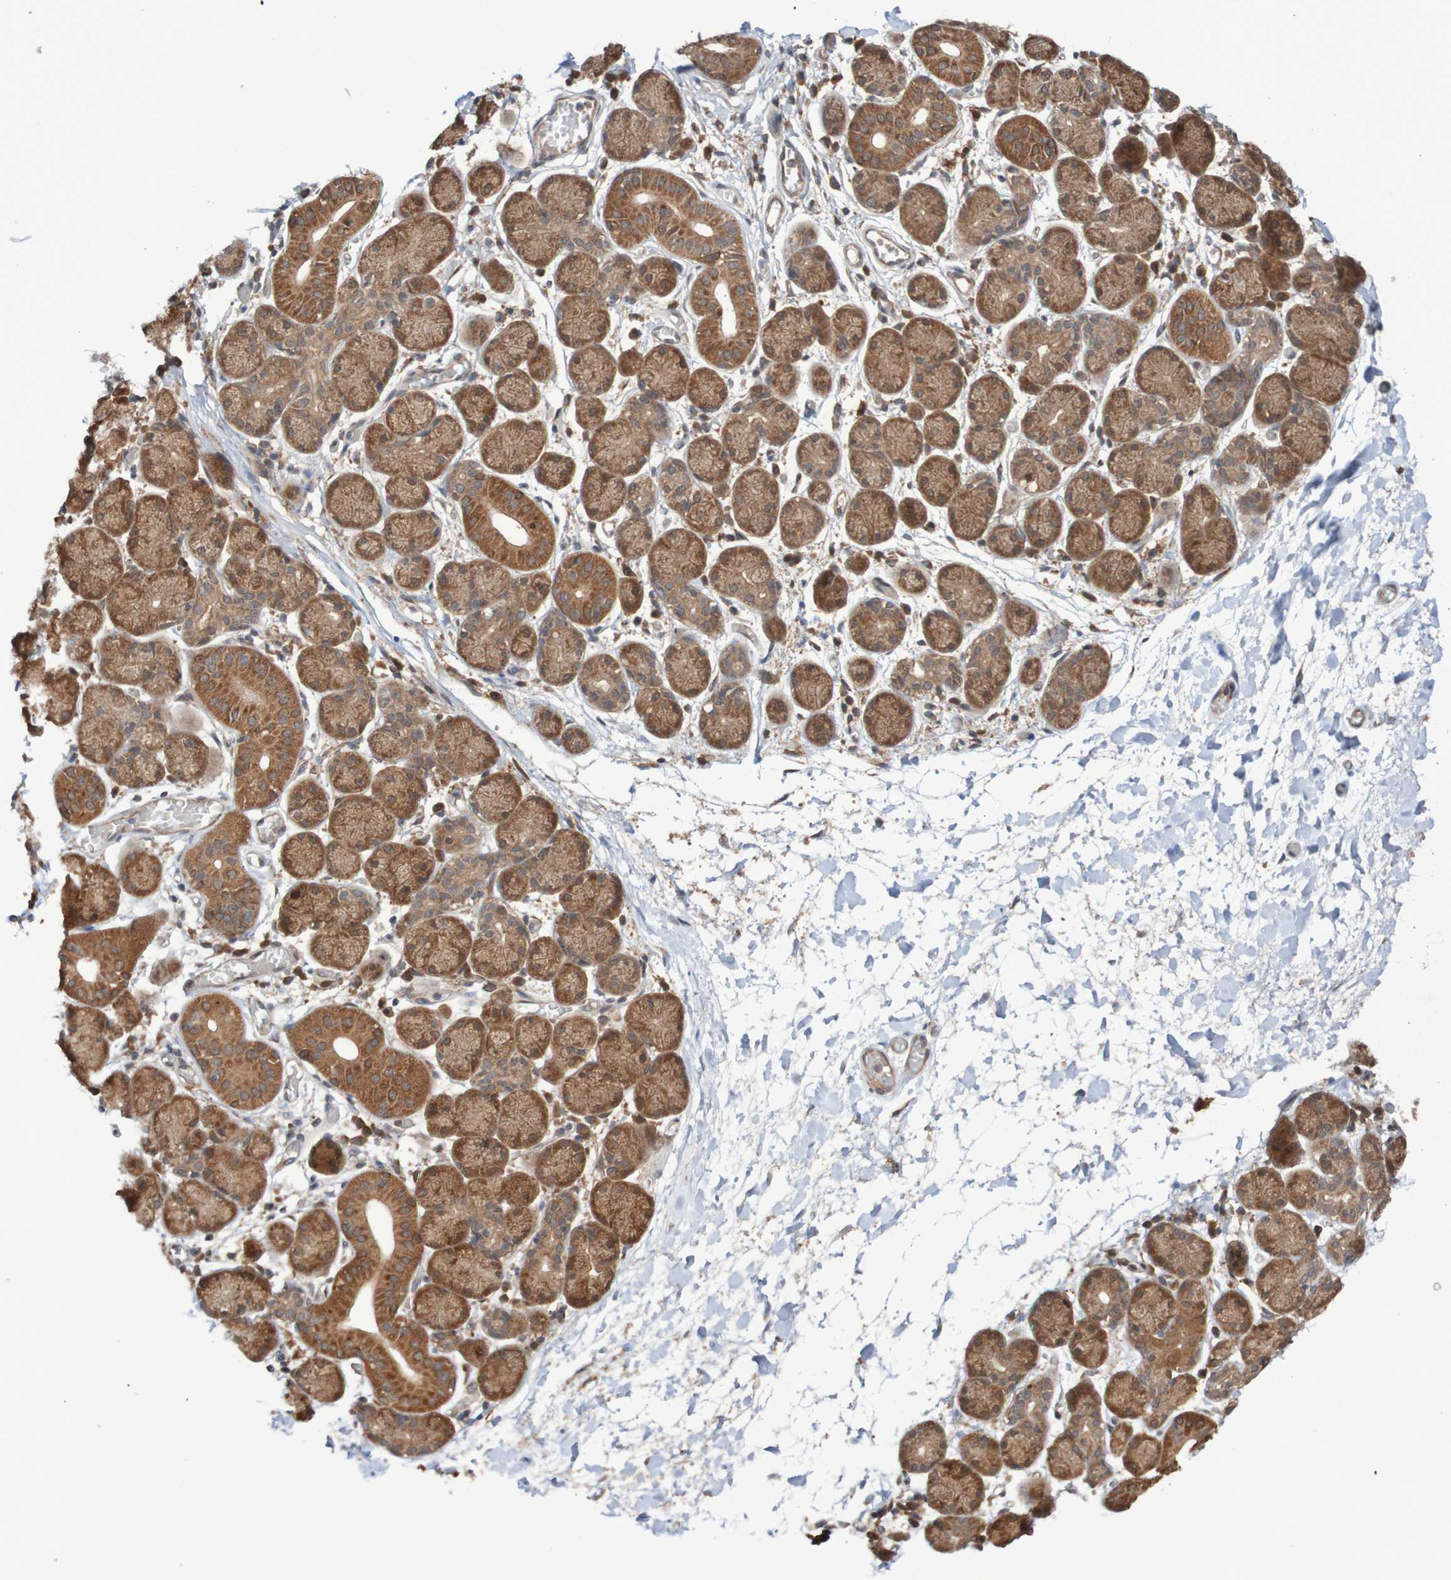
{"staining": {"intensity": "moderate", "quantity": ">75%", "location": "cytoplasmic/membranous"}, "tissue": "salivary gland", "cell_type": "Glandular cells", "image_type": "normal", "snomed": [{"axis": "morphology", "description": "Normal tissue, NOS"}, {"axis": "topography", "description": "Salivary gland"}], "caption": "Immunohistochemistry (IHC) (DAB) staining of normal salivary gland shows moderate cytoplasmic/membranous protein staining in approximately >75% of glandular cells.", "gene": "PHPT1", "patient": {"sex": "female", "age": 24}}